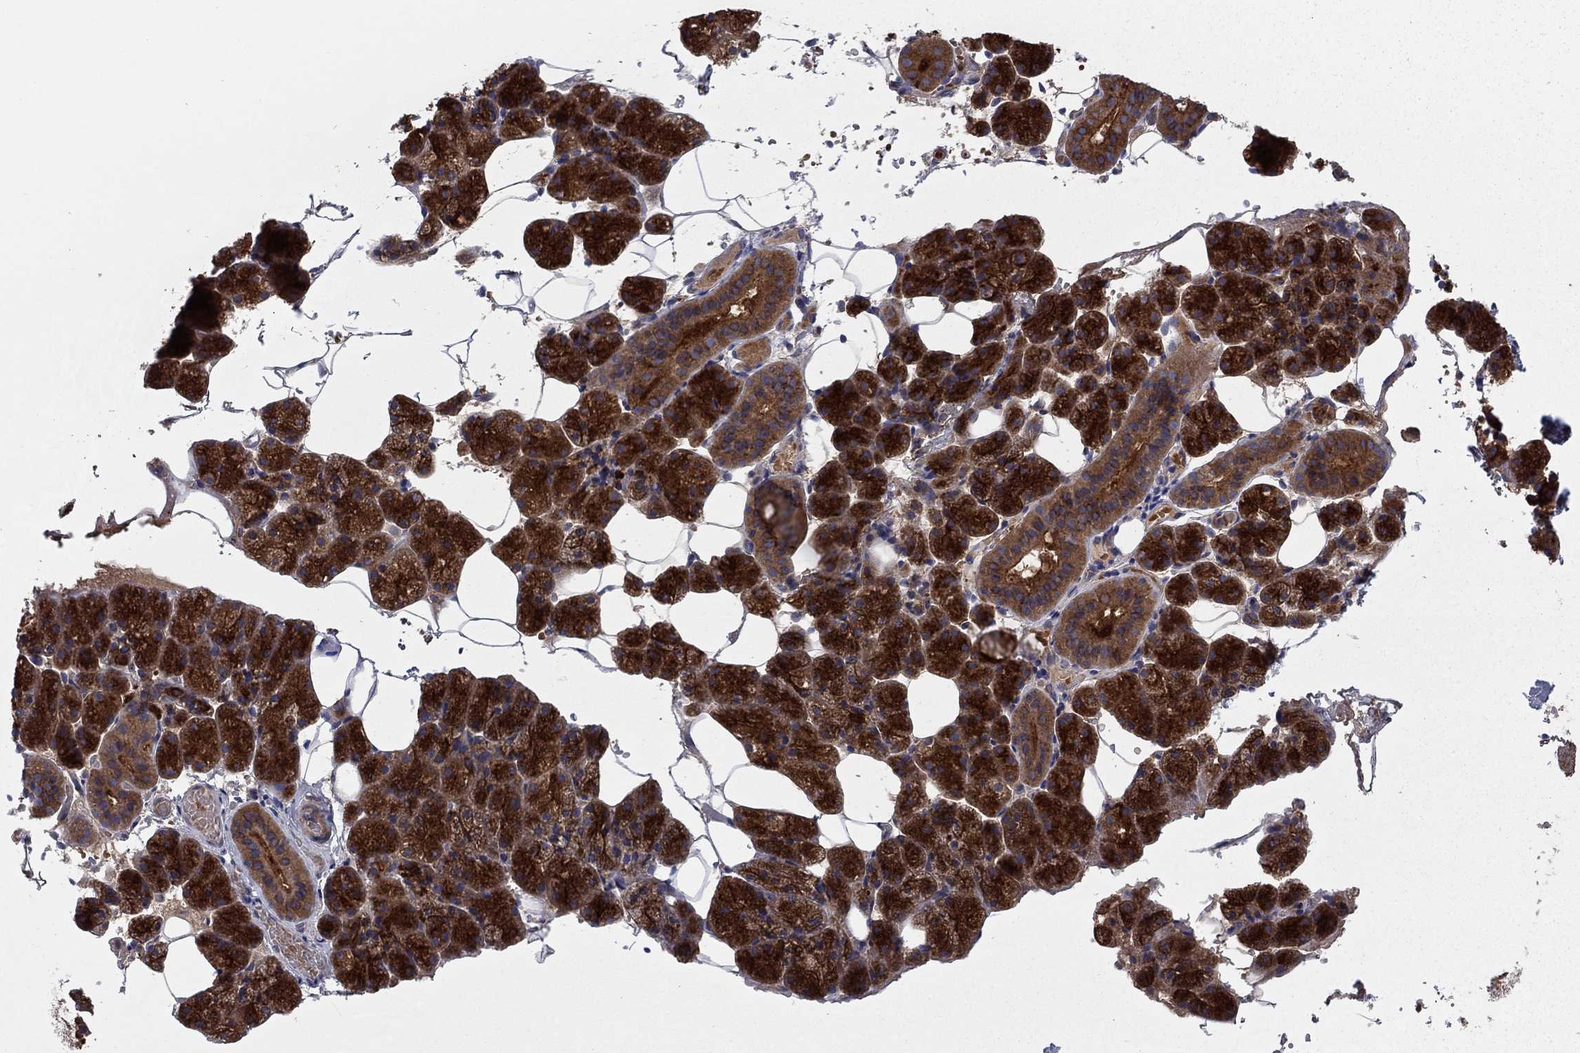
{"staining": {"intensity": "strong", "quantity": ">75%", "location": "cytoplasmic/membranous"}, "tissue": "salivary gland", "cell_type": "Glandular cells", "image_type": "normal", "snomed": [{"axis": "morphology", "description": "Normal tissue, NOS"}, {"axis": "topography", "description": "Salivary gland"}], "caption": "Normal salivary gland was stained to show a protein in brown. There is high levels of strong cytoplasmic/membranous positivity in approximately >75% of glandular cells. (Stains: DAB (3,3'-diaminobenzidine) in brown, nuclei in blue, Microscopy: brightfield microscopy at high magnification).", "gene": "RNF123", "patient": {"sex": "male", "age": 38}}